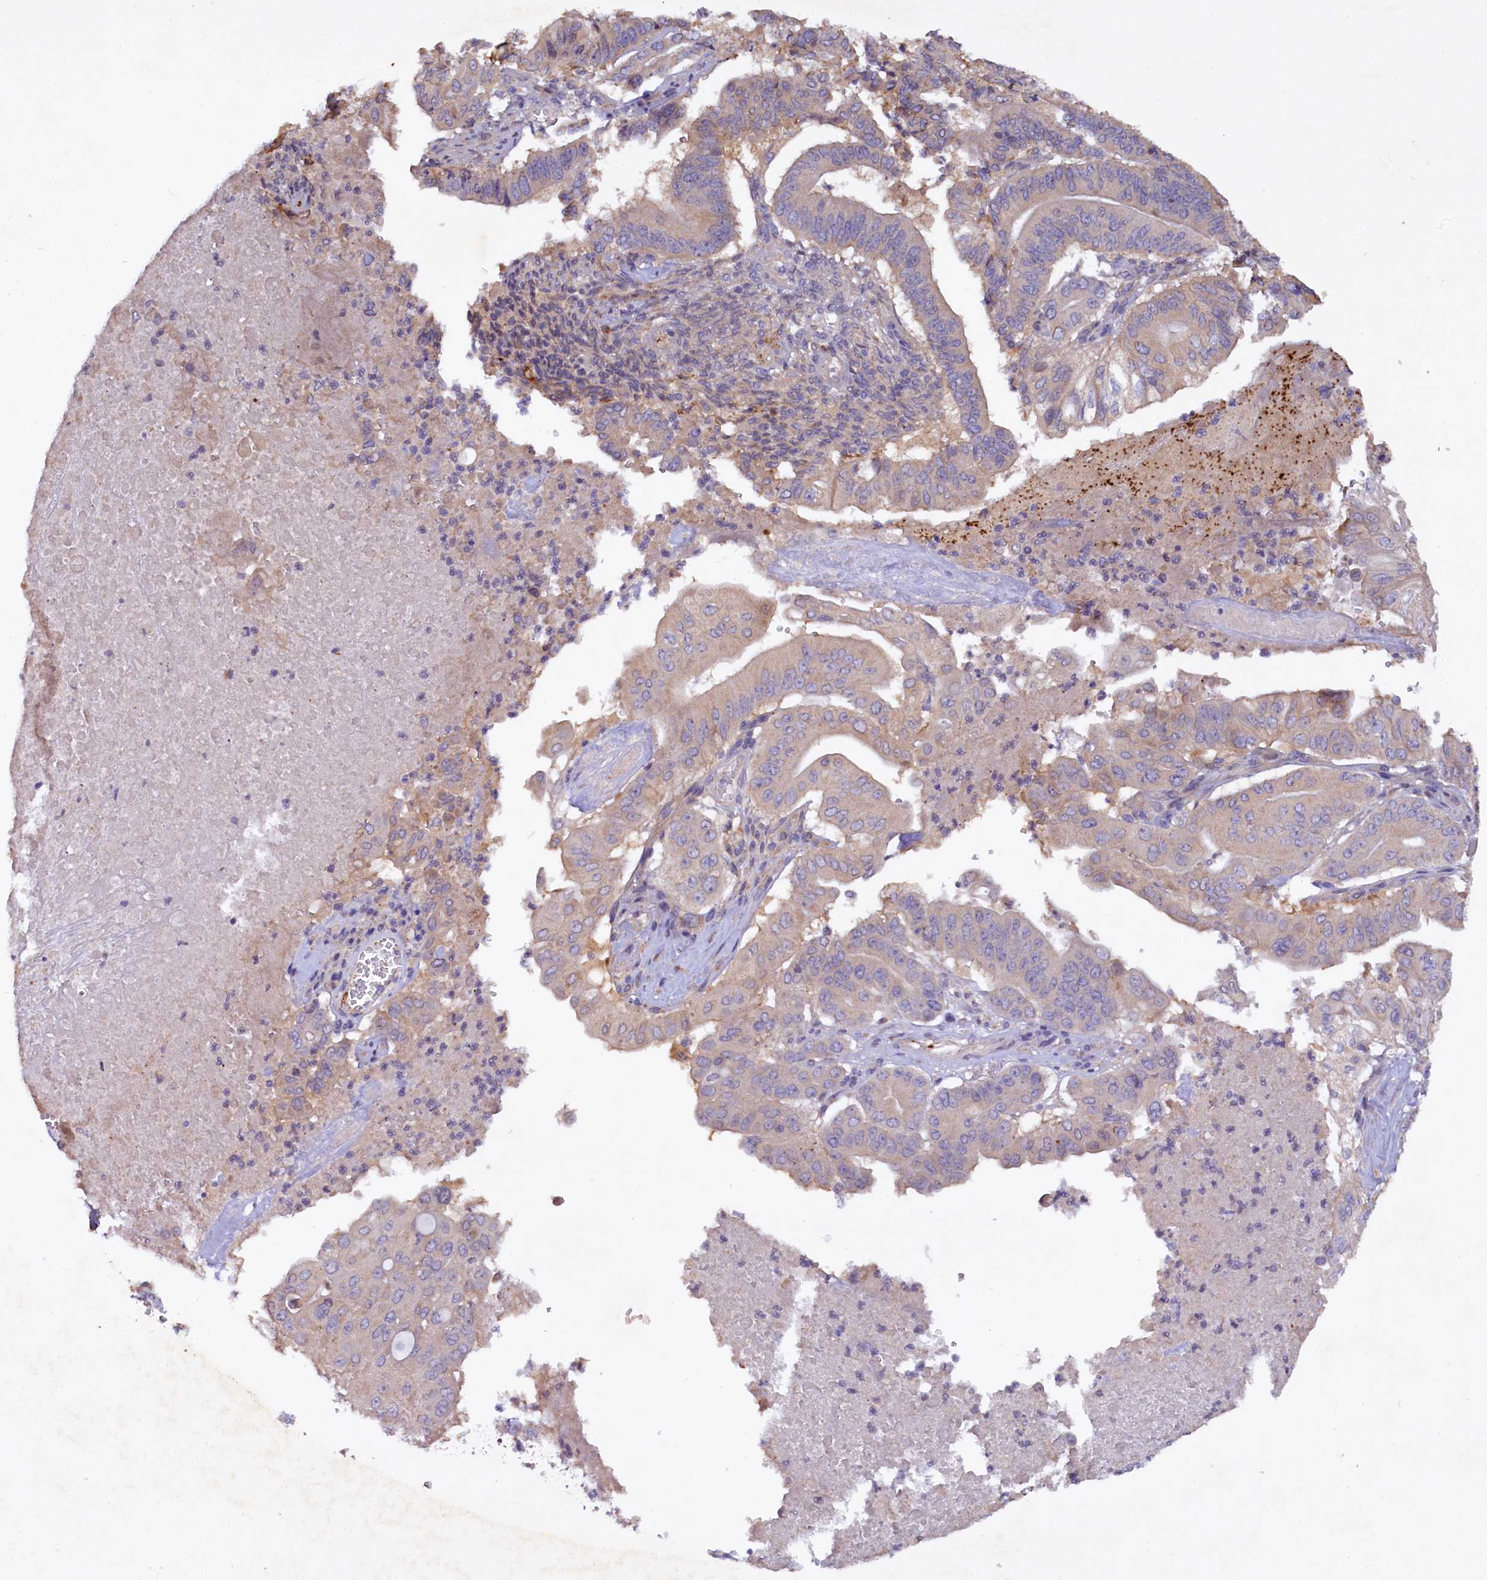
{"staining": {"intensity": "negative", "quantity": "none", "location": "none"}, "tissue": "pancreatic cancer", "cell_type": "Tumor cells", "image_type": "cancer", "snomed": [{"axis": "morphology", "description": "Adenocarcinoma, NOS"}, {"axis": "topography", "description": "Pancreas"}], "caption": "IHC of human pancreatic cancer (adenocarcinoma) exhibits no positivity in tumor cells.", "gene": "ETFBKMT", "patient": {"sex": "female", "age": 77}}